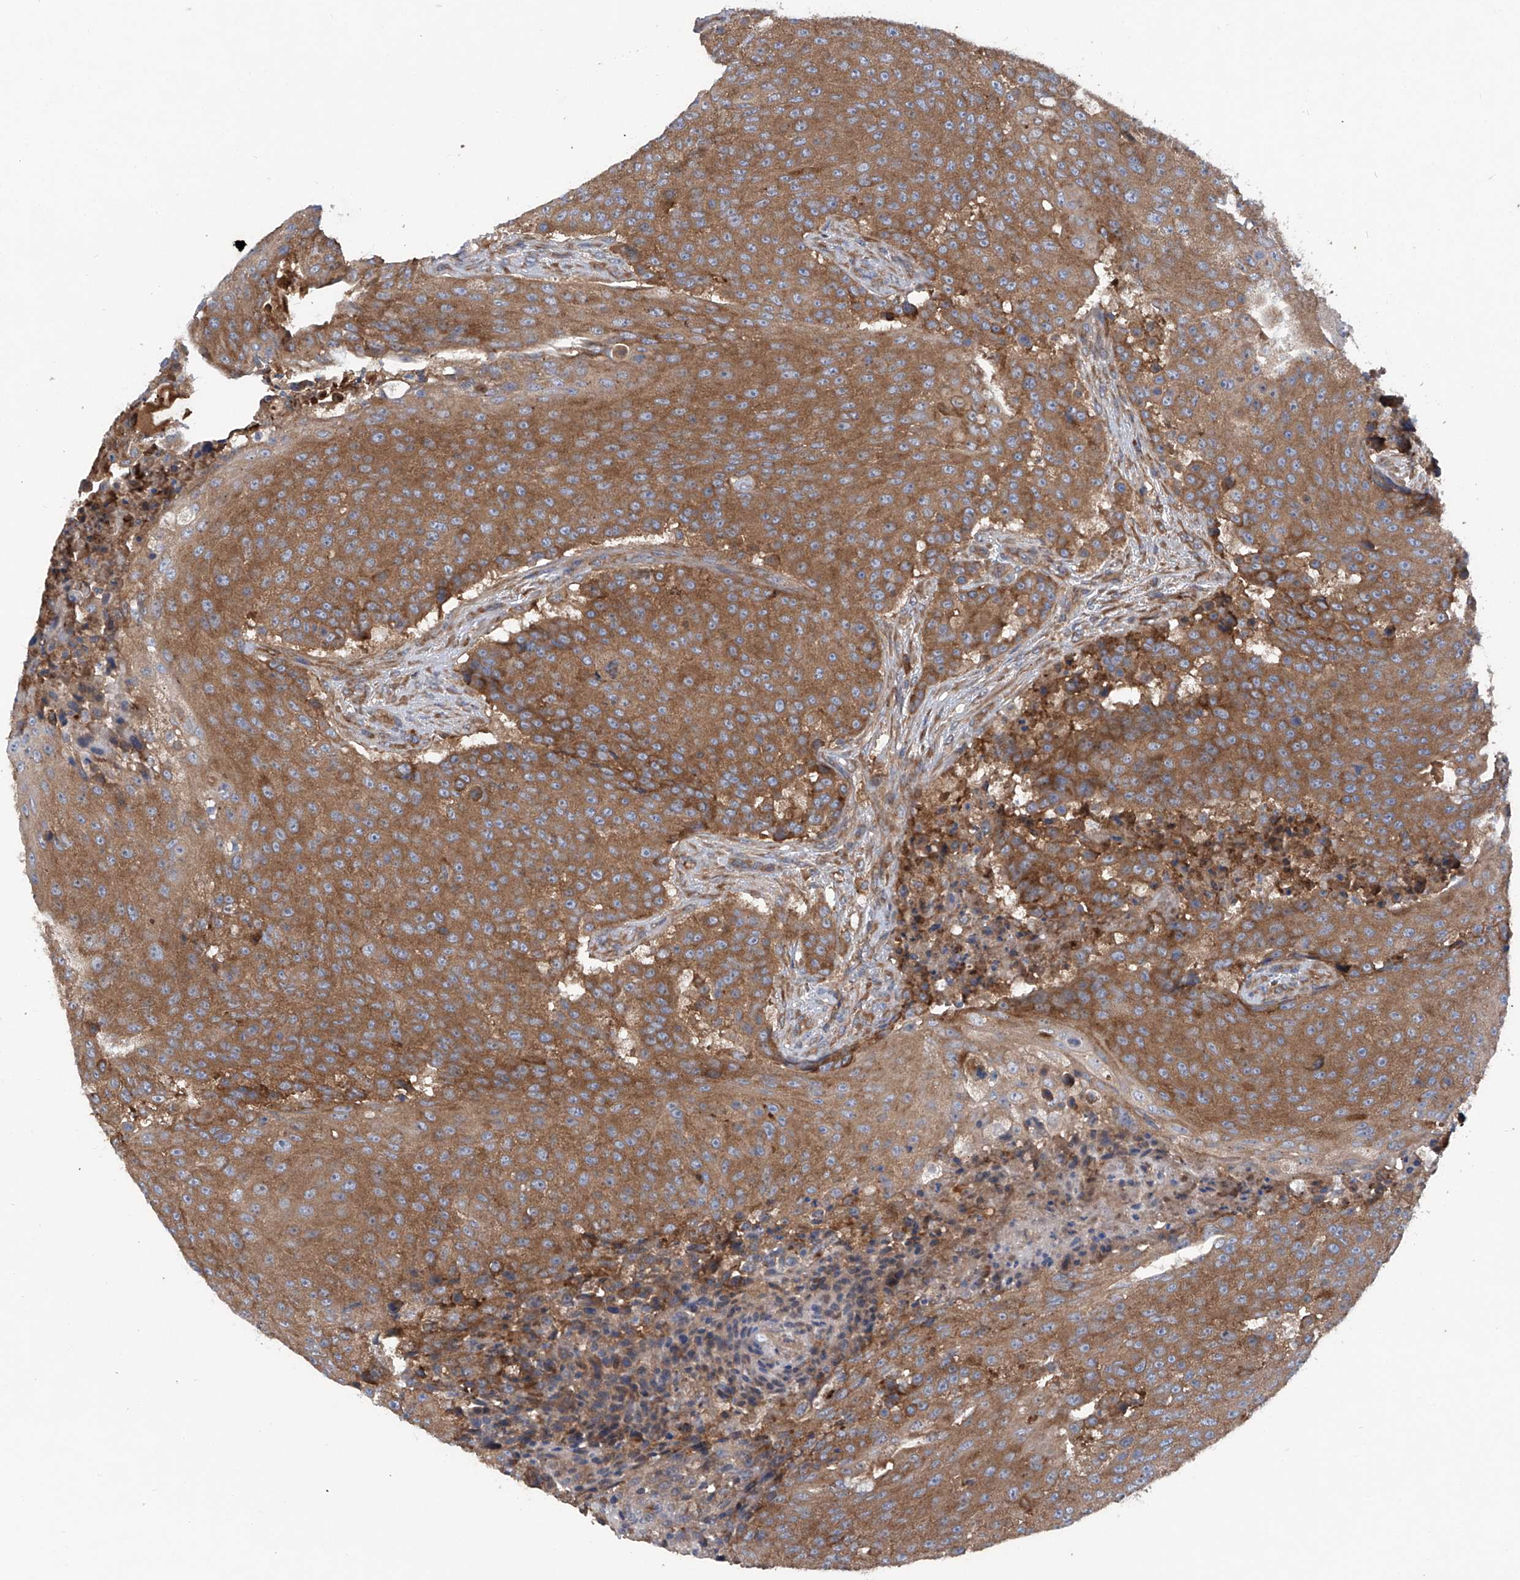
{"staining": {"intensity": "strong", "quantity": ">75%", "location": "cytoplasmic/membranous"}, "tissue": "urothelial cancer", "cell_type": "Tumor cells", "image_type": "cancer", "snomed": [{"axis": "morphology", "description": "Urothelial carcinoma, High grade"}, {"axis": "topography", "description": "Urinary bladder"}], "caption": "Brown immunohistochemical staining in urothelial cancer displays strong cytoplasmic/membranous expression in about >75% of tumor cells.", "gene": "ASCC3", "patient": {"sex": "female", "age": 63}}